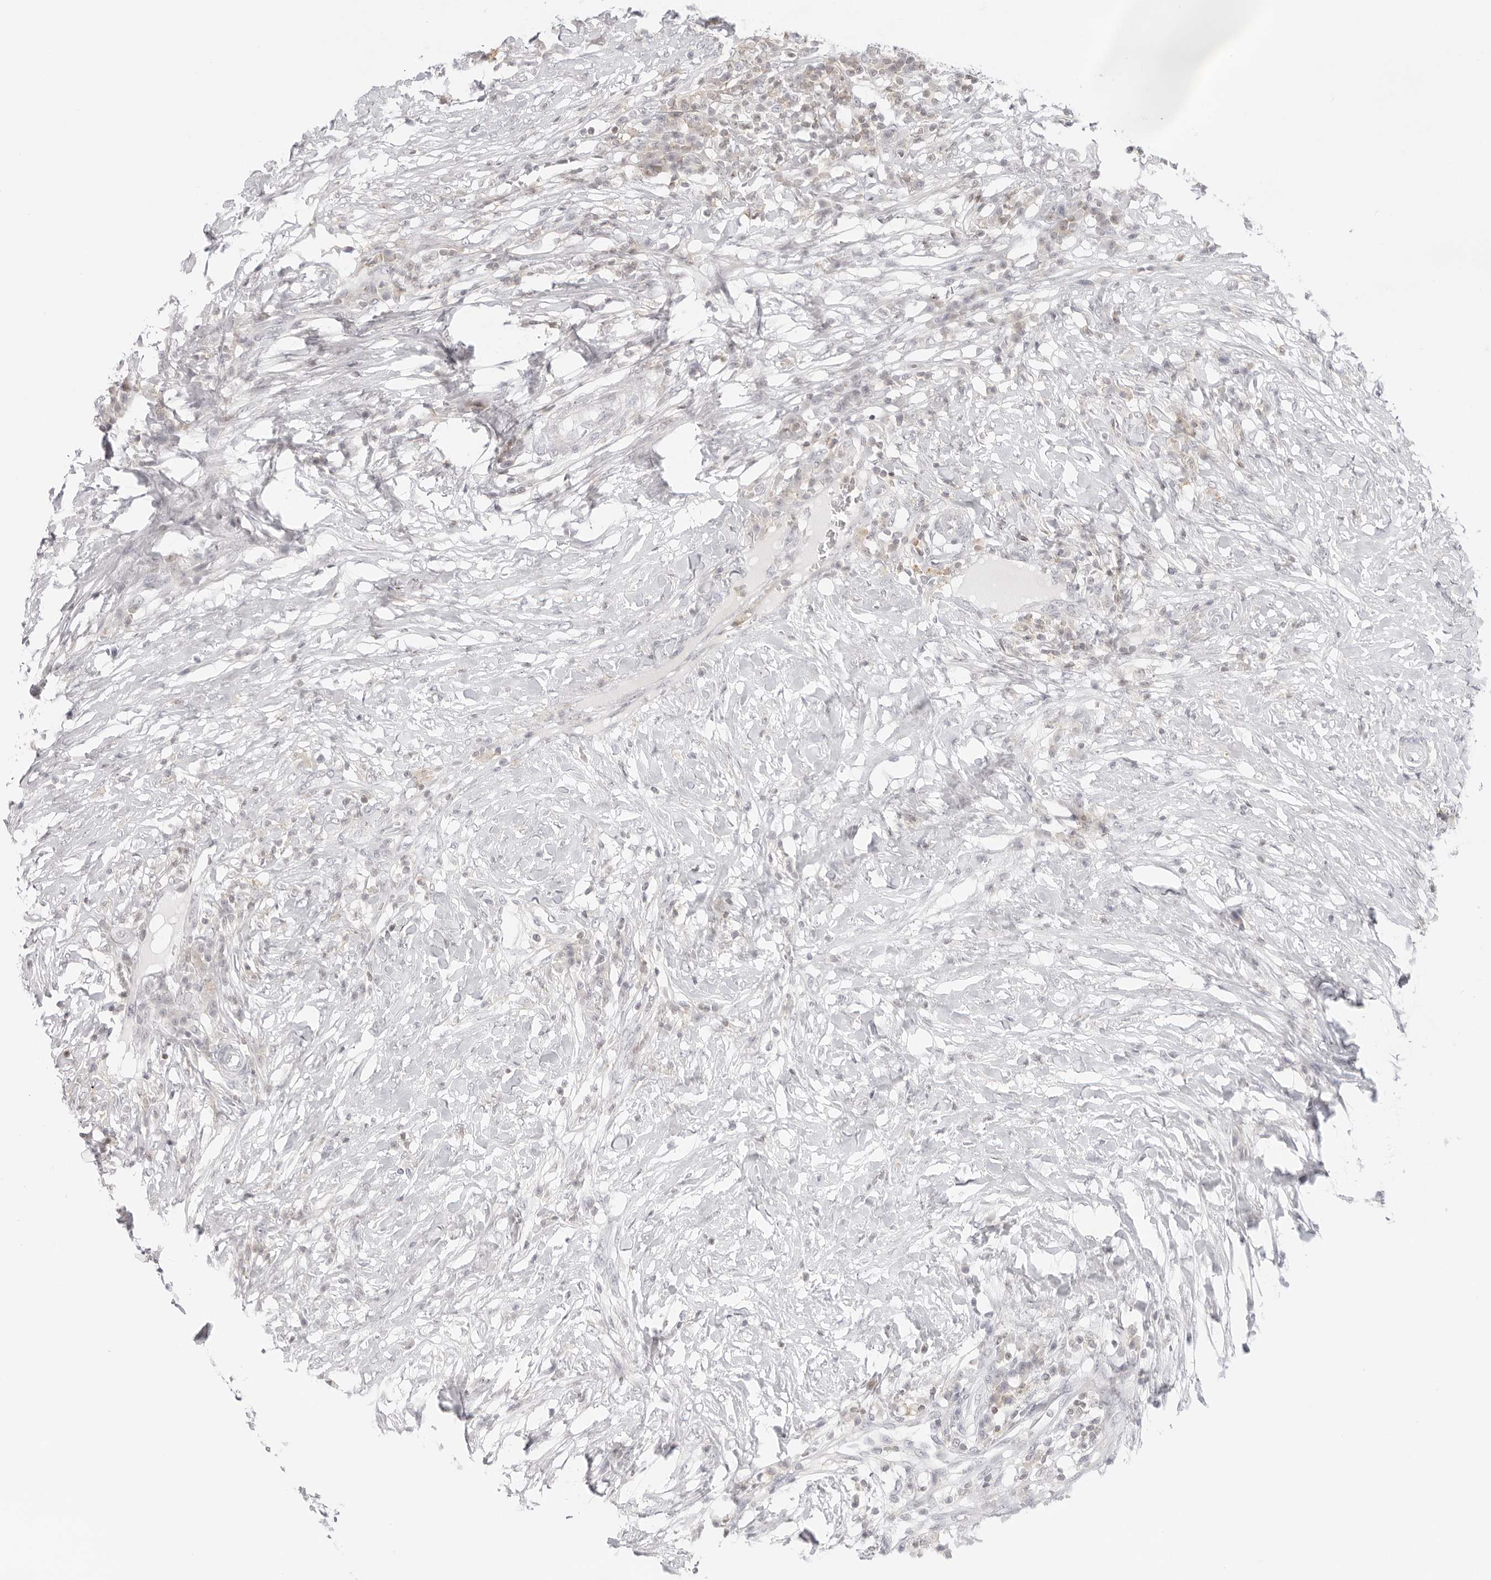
{"staining": {"intensity": "weak", "quantity": "<25%", "location": "cytoplasmic/membranous"}, "tissue": "colorectal cancer", "cell_type": "Tumor cells", "image_type": "cancer", "snomed": [{"axis": "morphology", "description": "Adenocarcinoma, NOS"}, {"axis": "topography", "description": "Colon"}], "caption": "A micrograph of adenocarcinoma (colorectal) stained for a protein displays no brown staining in tumor cells.", "gene": "TNFRSF14", "patient": {"sex": "male", "age": 83}}